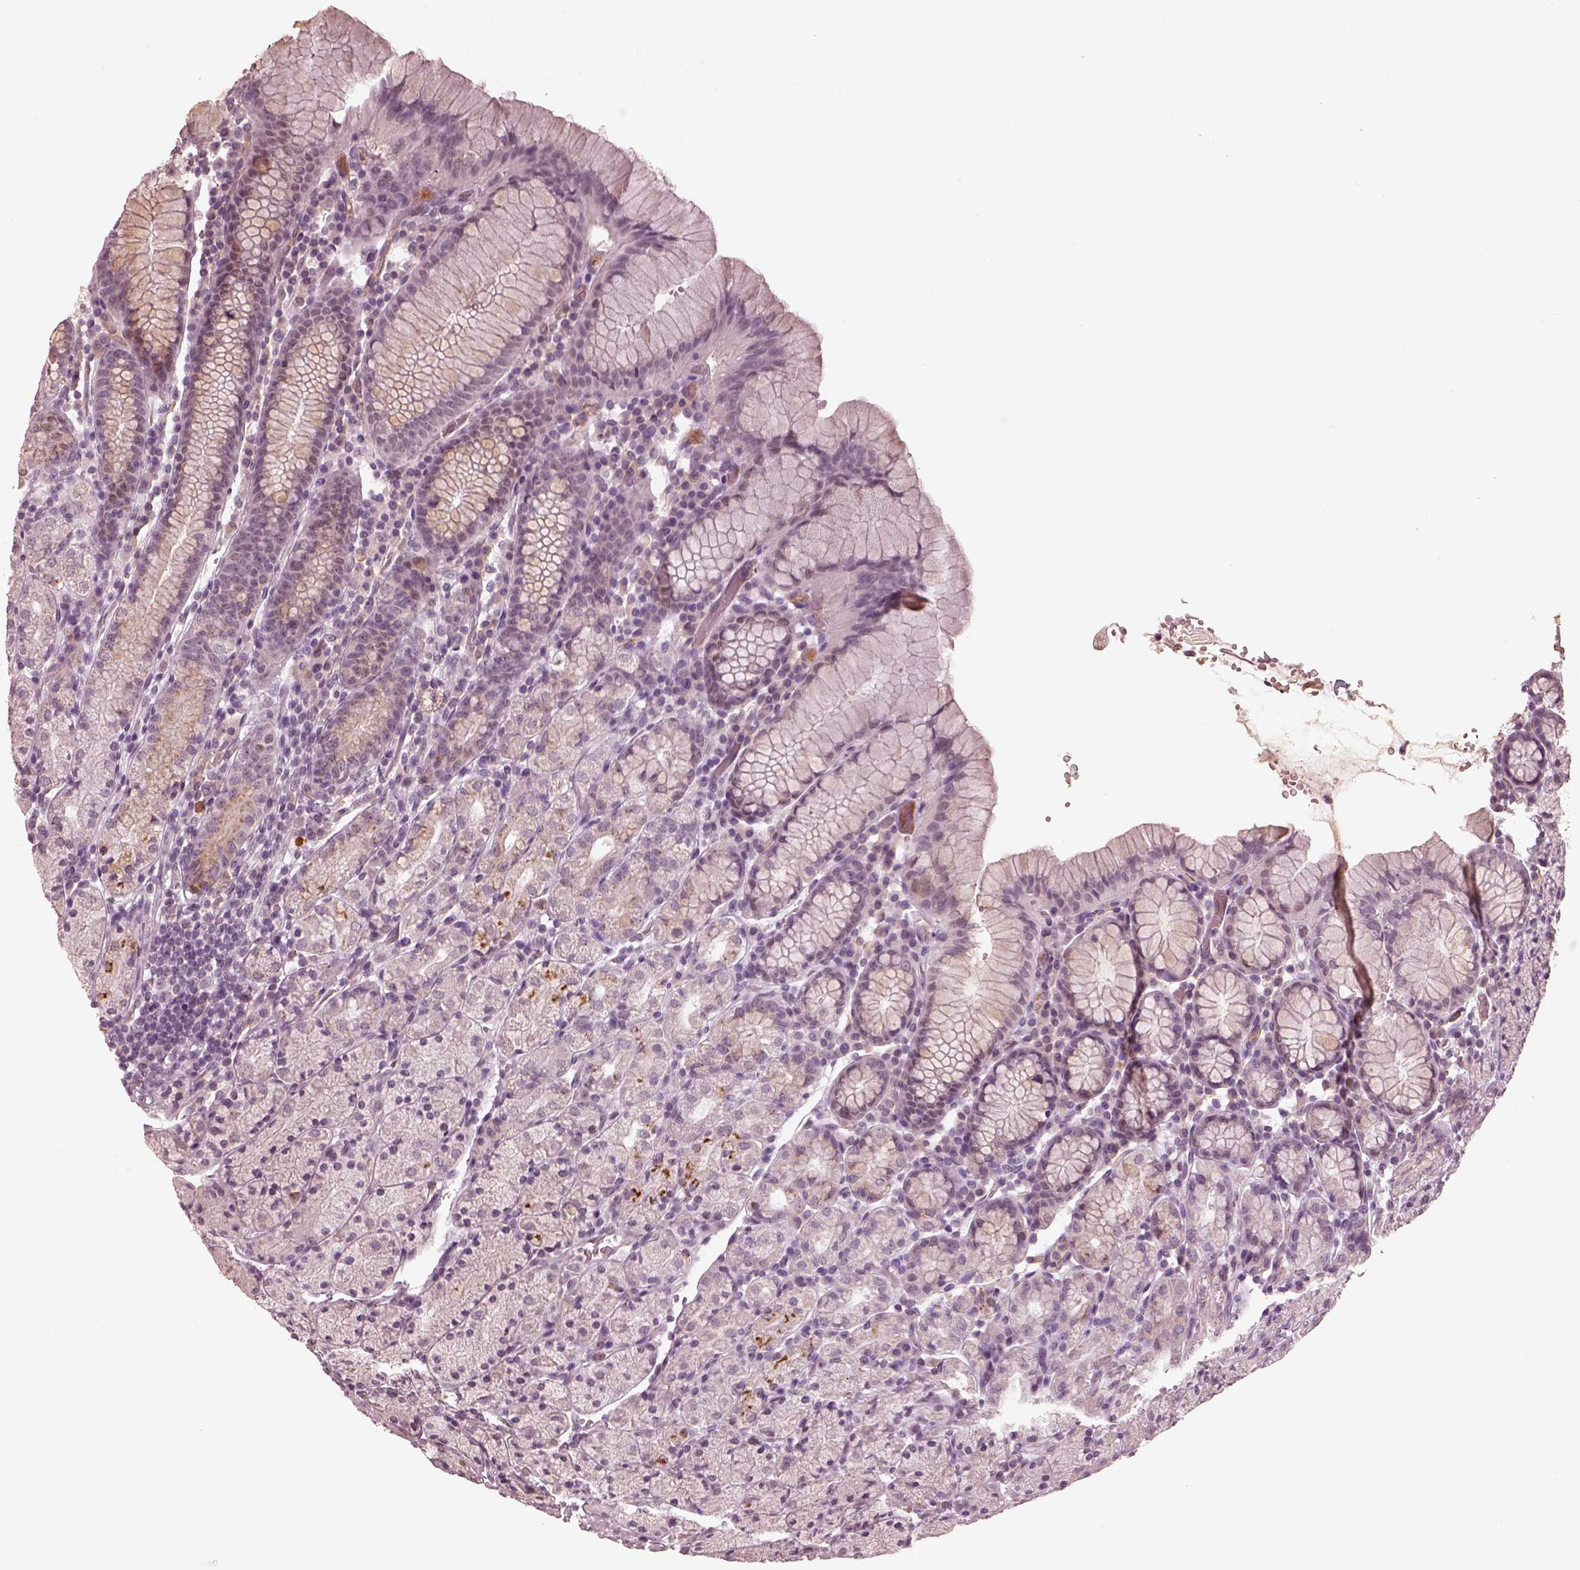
{"staining": {"intensity": "negative", "quantity": "none", "location": "none"}, "tissue": "stomach", "cell_type": "Glandular cells", "image_type": "normal", "snomed": [{"axis": "morphology", "description": "Normal tissue, NOS"}, {"axis": "topography", "description": "Stomach, upper"}, {"axis": "topography", "description": "Stomach"}], "caption": "DAB (3,3'-diaminobenzidine) immunohistochemical staining of benign human stomach shows no significant positivity in glandular cells.", "gene": "KCNA2", "patient": {"sex": "male", "age": 62}}